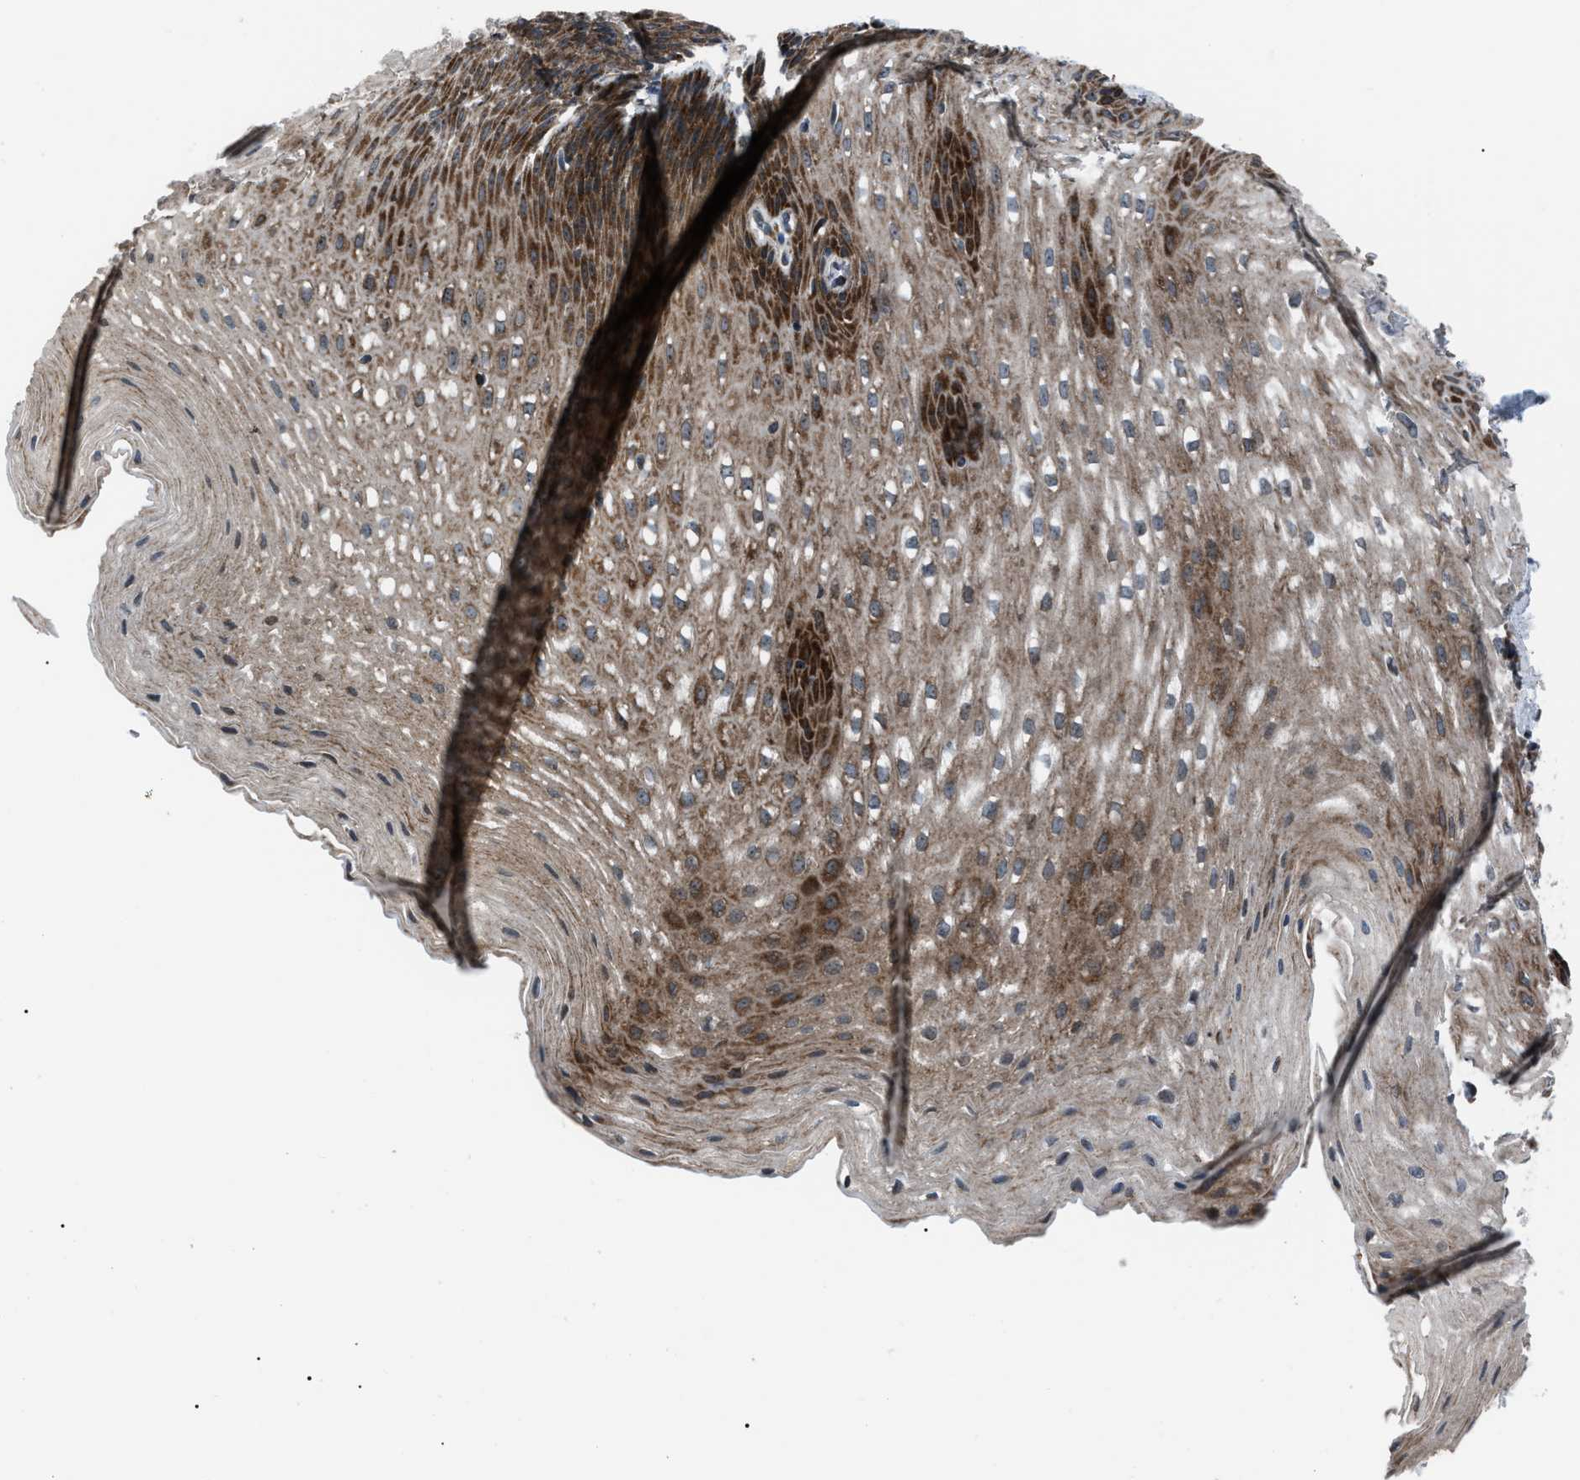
{"staining": {"intensity": "strong", "quantity": "25%-75%", "location": "cytoplasmic/membranous"}, "tissue": "esophagus", "cell_type": "Squamous epithelial cells", "image_type": "normal", "snomed": [{"axis": "morphology", "description": "Normal tissue, NOS"}, {"axis": "topography", "description": "Esophagus"}], "caption": "Strong cytoplasmic/membranous staining for a protein is seen in about 25%-75% of squamous epithelial cells of benign esophagus using immunohistochemistry.", "gene": "AGO2", "patient": {"sex": "male", "age": 48}}